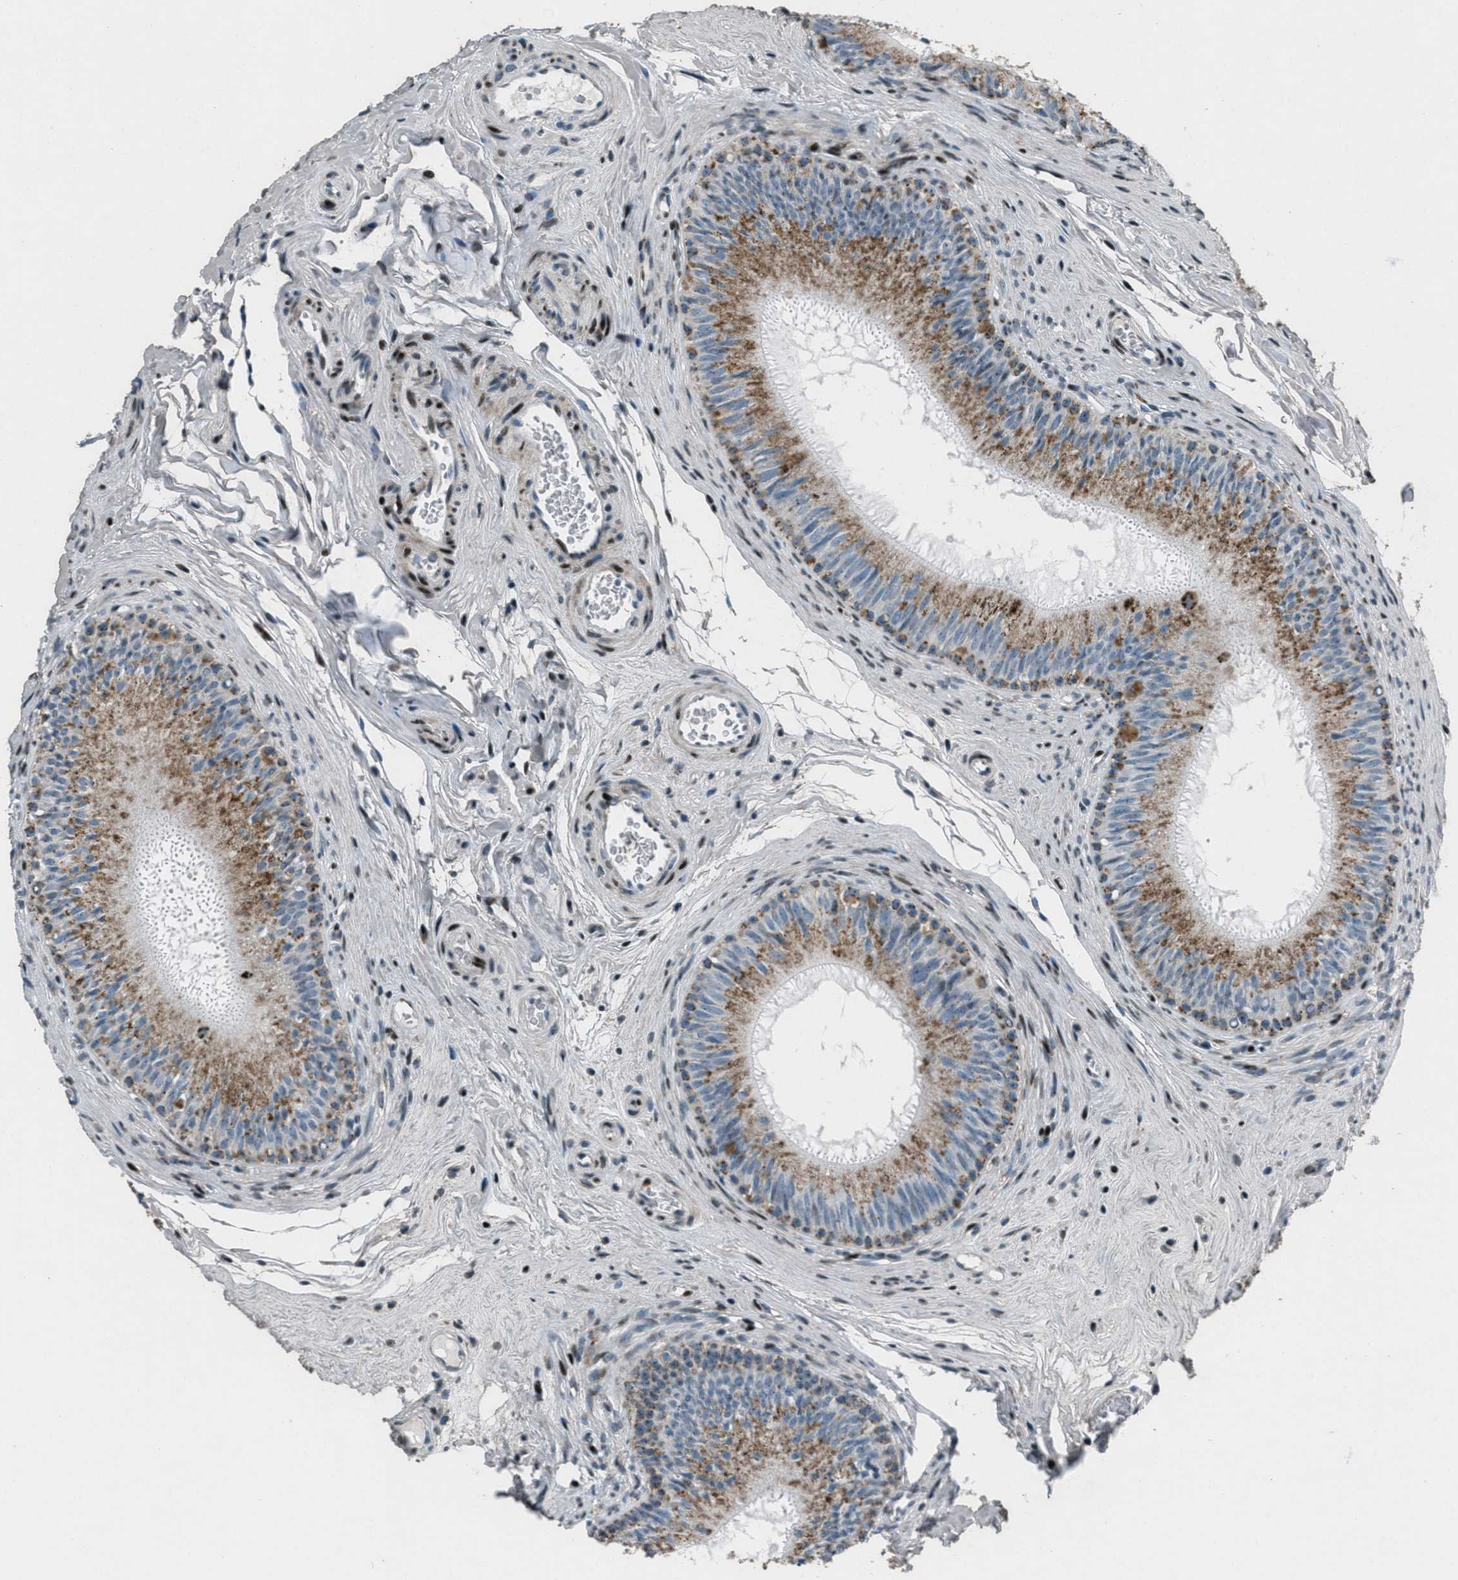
{"staining": {"intensity": "moderate", "quantity": ">75%", "location": "cytoplasmic/membranous"}, "tissue": "epididymis", "cell_type": "Glandular cells", "image_type": "normal", "snomed": [{"axis": "morphology", "description": "Normal tissue, NOS"}, {"axis": "topography", "description": "Testis"}, {"axis": "topography", "description": "Epididymis"}], "caption": "About >75% of glandular cells in benign epididymis display moderate cytoplasmic/membranous protein expression as visualized by brown immunohistochemical staining.", "gene": "GPC6", "patient": {"sex": "male", "age": 36}}